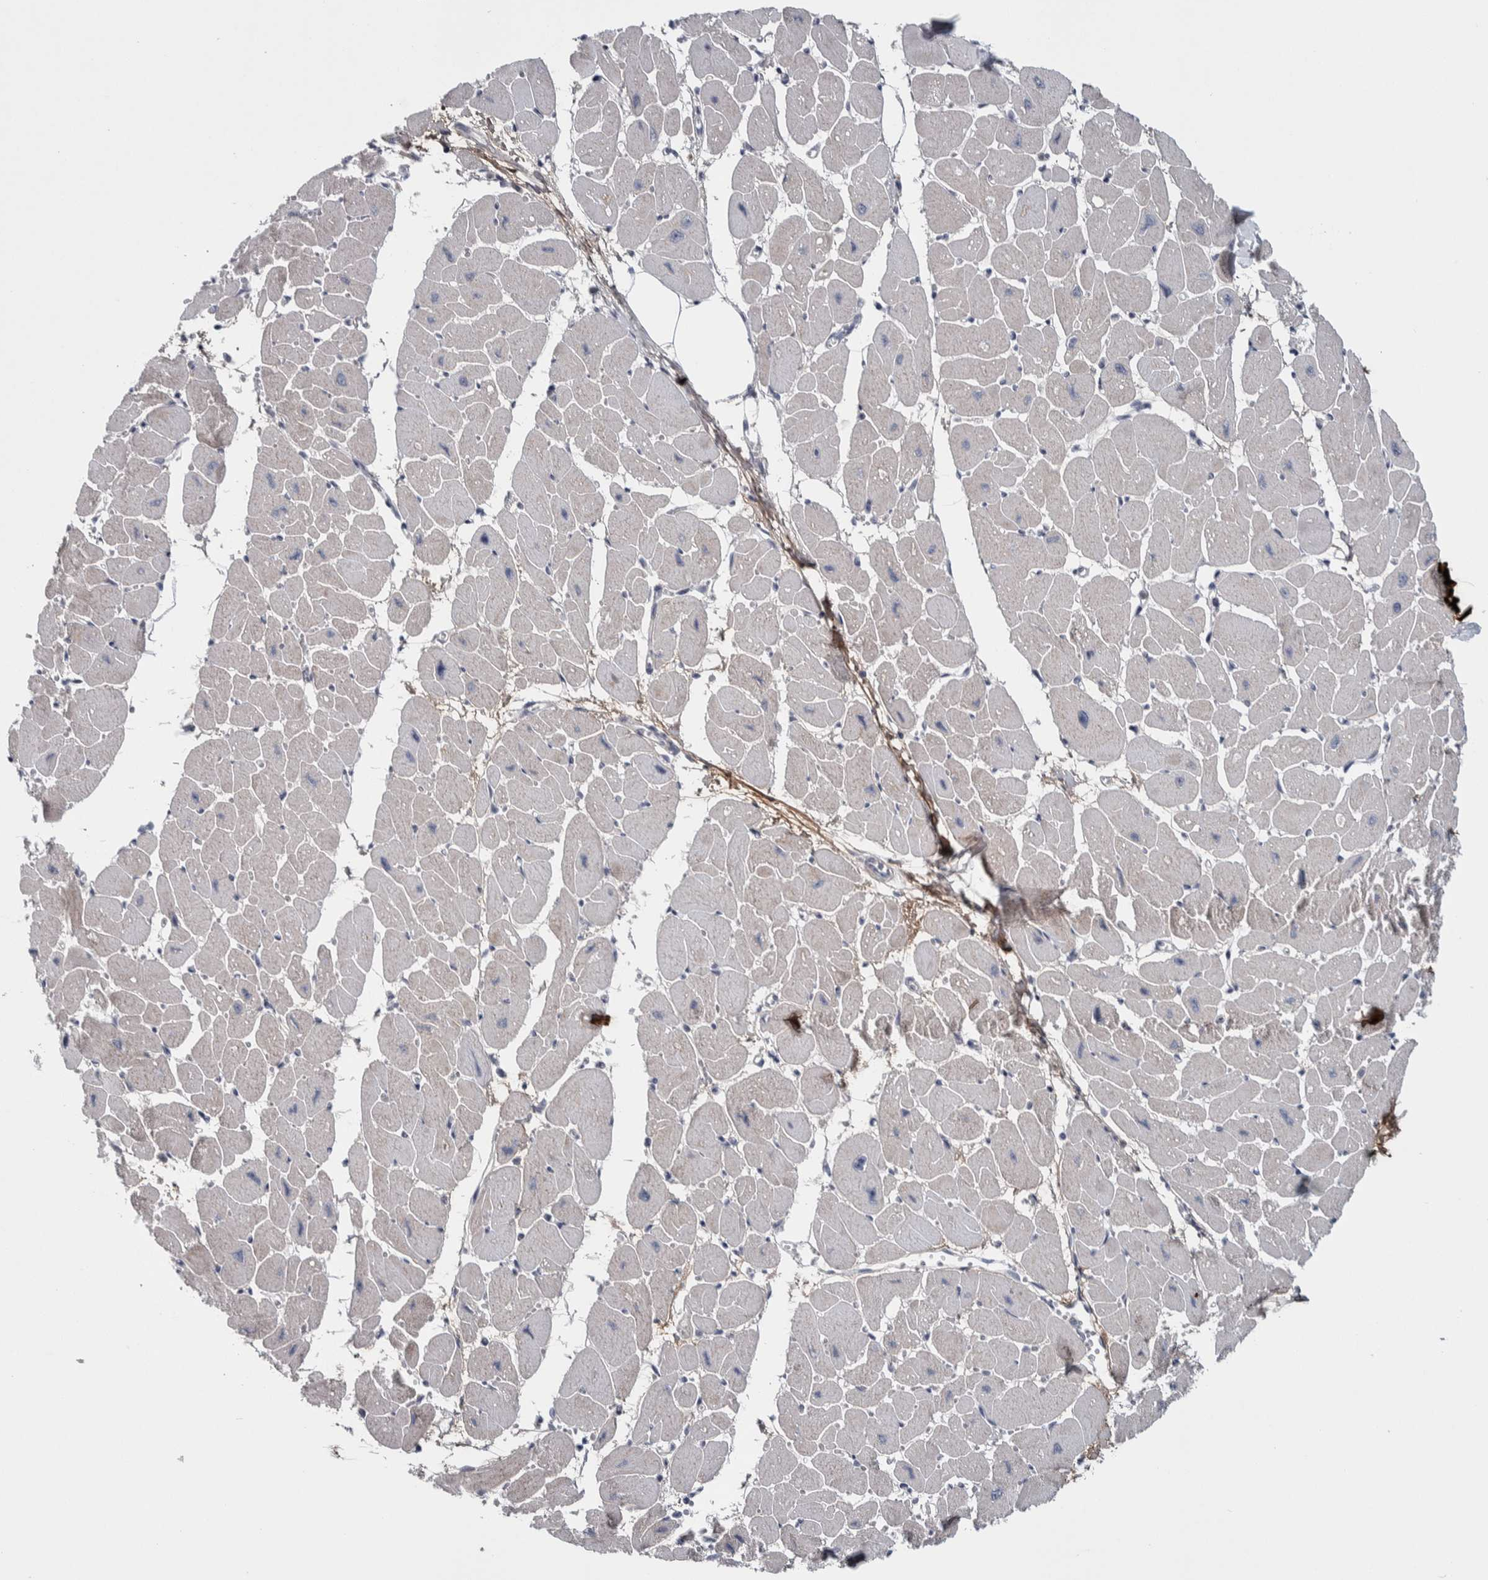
{"staining": {"intensity": "moderate", "quantity": "<25%", "location": "cytoplasmic/membranous"}, "tissue": "heart muscle", "cell_type": "Cardiomyocytes", "image_type": "normal", "snomed": [{"axis": "morphology", "description": "Normal tissue, NOS"}, {"axis": "topography", "description": "Heart"}], "caption": "Protein expression analysis of benign human heart muscle reveals moderate cytoplasmic/membranous staining in about <25% of cardiomyocytes. The staining was performed using DAB (3,3'-diaminobenzidine), with brown indicating positive protein expression. Nuclei are stained blue with hematoxylin.", "gene": "ASPN", "patient": {"sex": "female", "age": 54}}